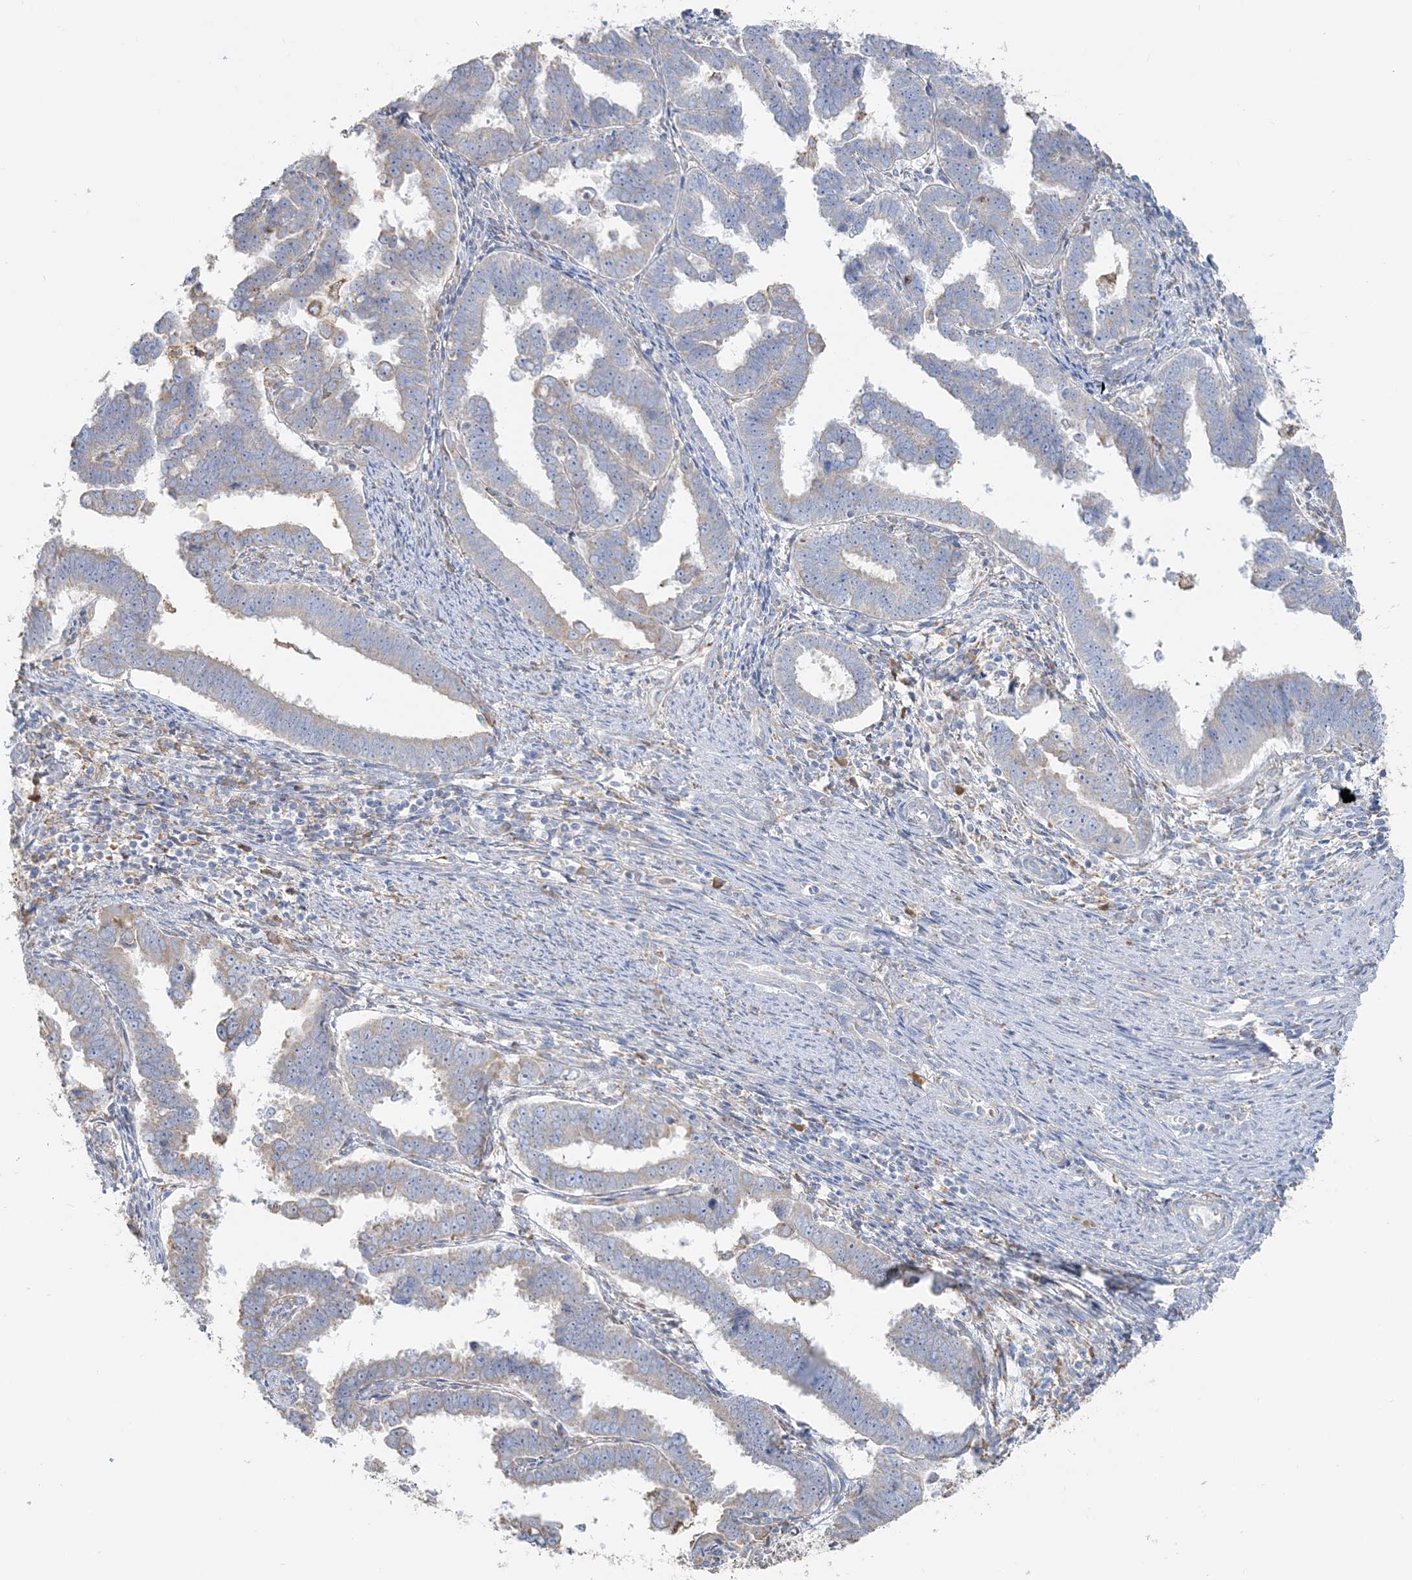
{"staining": {"intensity": "negative", "quantity": "none", "location": "none"}, "tissue": "endometrial cancer", "cell_type": "Tumor cells", "image_type": "cancer", "snomed": [{"axis": "morphology", "description": "Adenocarcinoma, NOS"}, {"axis": "topography", "description": "Endometrium"}], "caption": "Tumor cells are negative for brown protein staining in endometrial cancer (adenocarcinoma). (DAB IHC with hematoxylin counter stain).", "gene": "TBC1D5", "patient": {"sex": "female", "age": 75}}